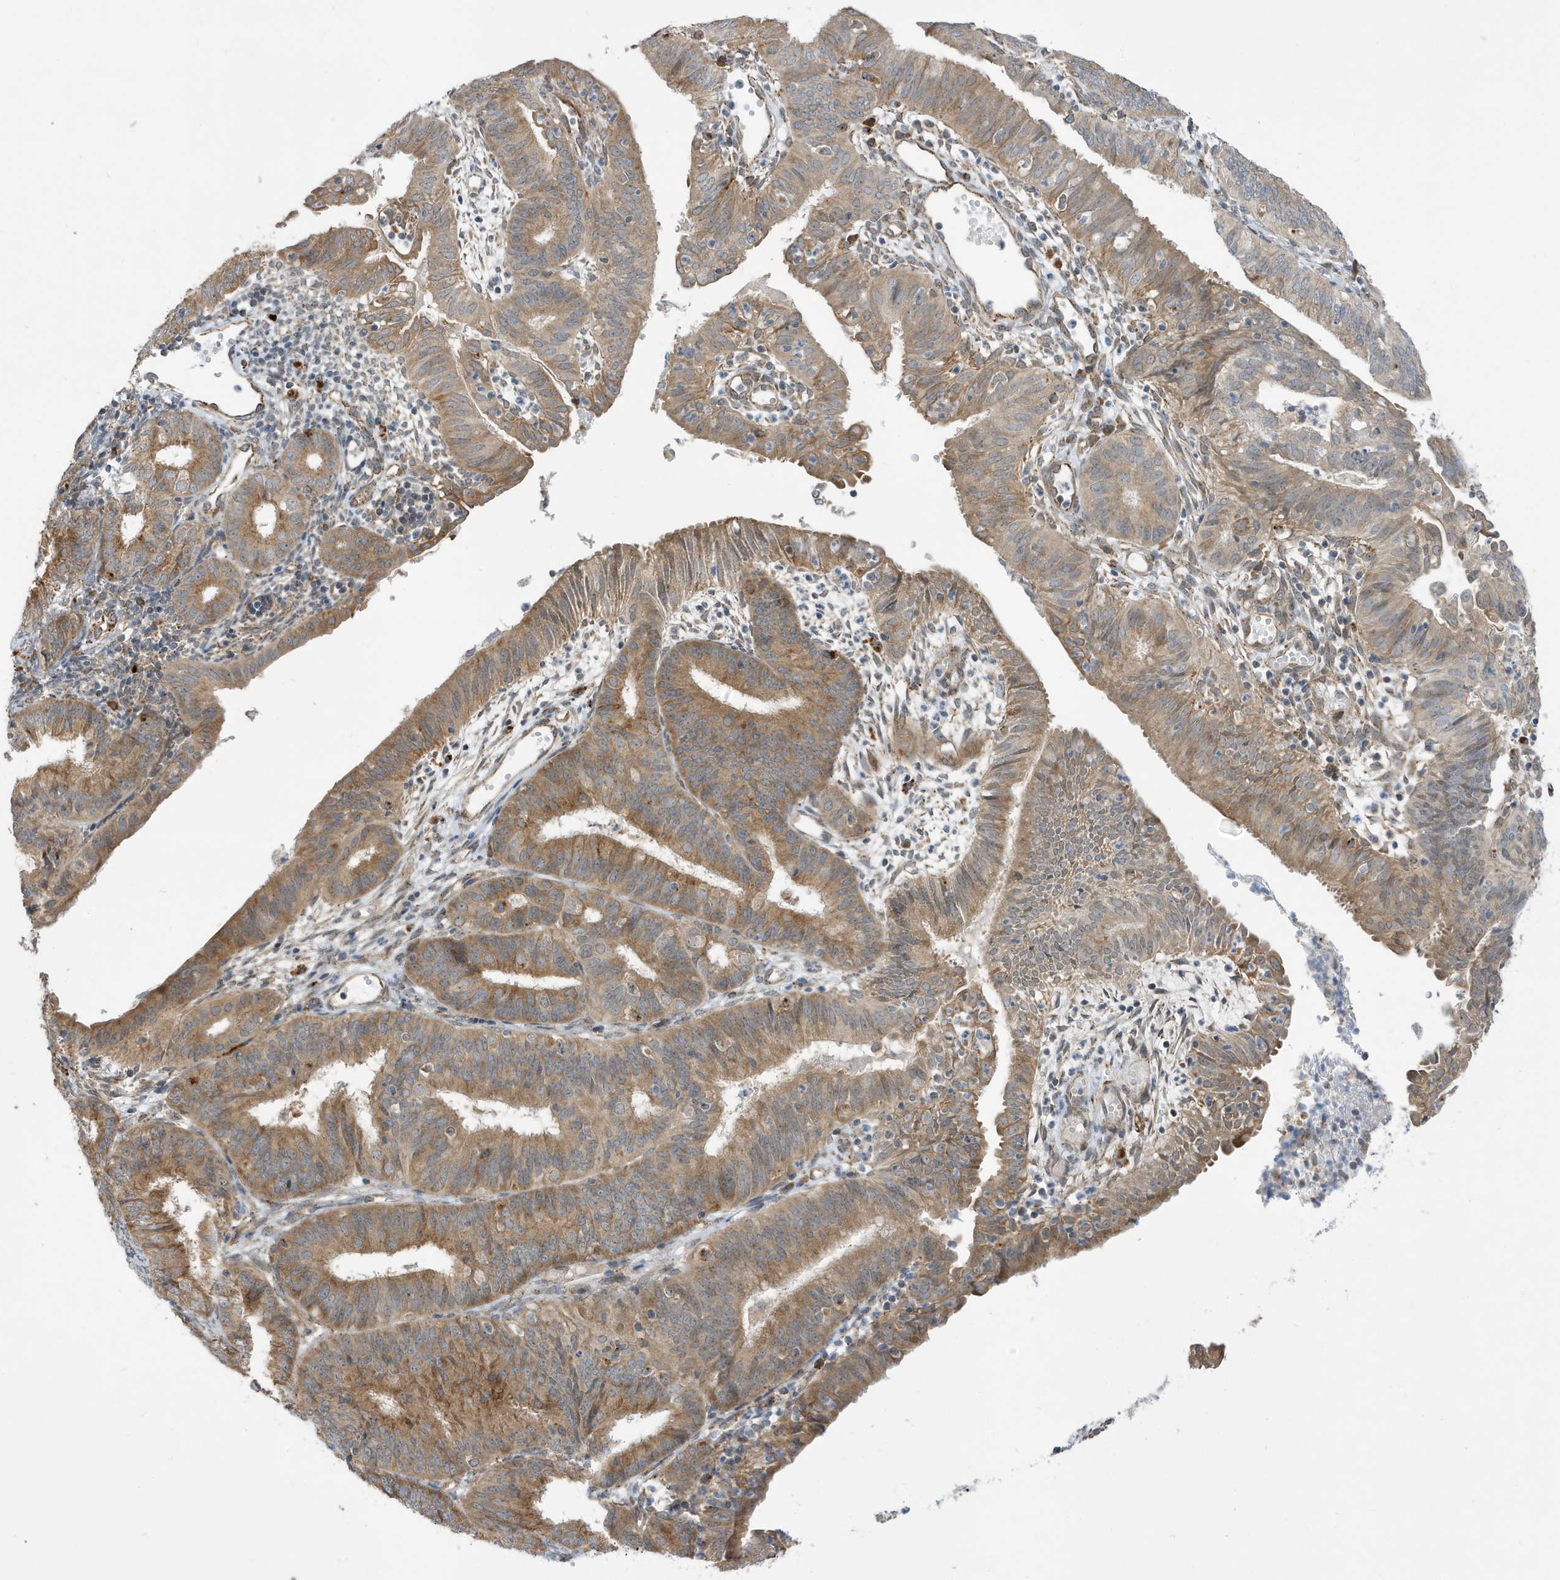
{"staining": {"intensity": "moderate", "quantity": ">75%", "location": "cytoplasmic/membranous"}, "tissue": "endometrial cancer", "cell_type": "Tumor cells", "image_type": "cancer", "snomed": [{"axis": "morphology", "description": "Adenocarcinoma, NOS"}, {"axis": "topography", "description": "Endometrium"}], "caption": "The histopathology image shows immunohistochemical staining of endometrial cancer (adenocarcinoma). There is moderate cytoplasmic/membranous expression is present in about >75% of tumor cells.", "gene": "ZNF507", "patient": {"sex": "female", "age": 51}}